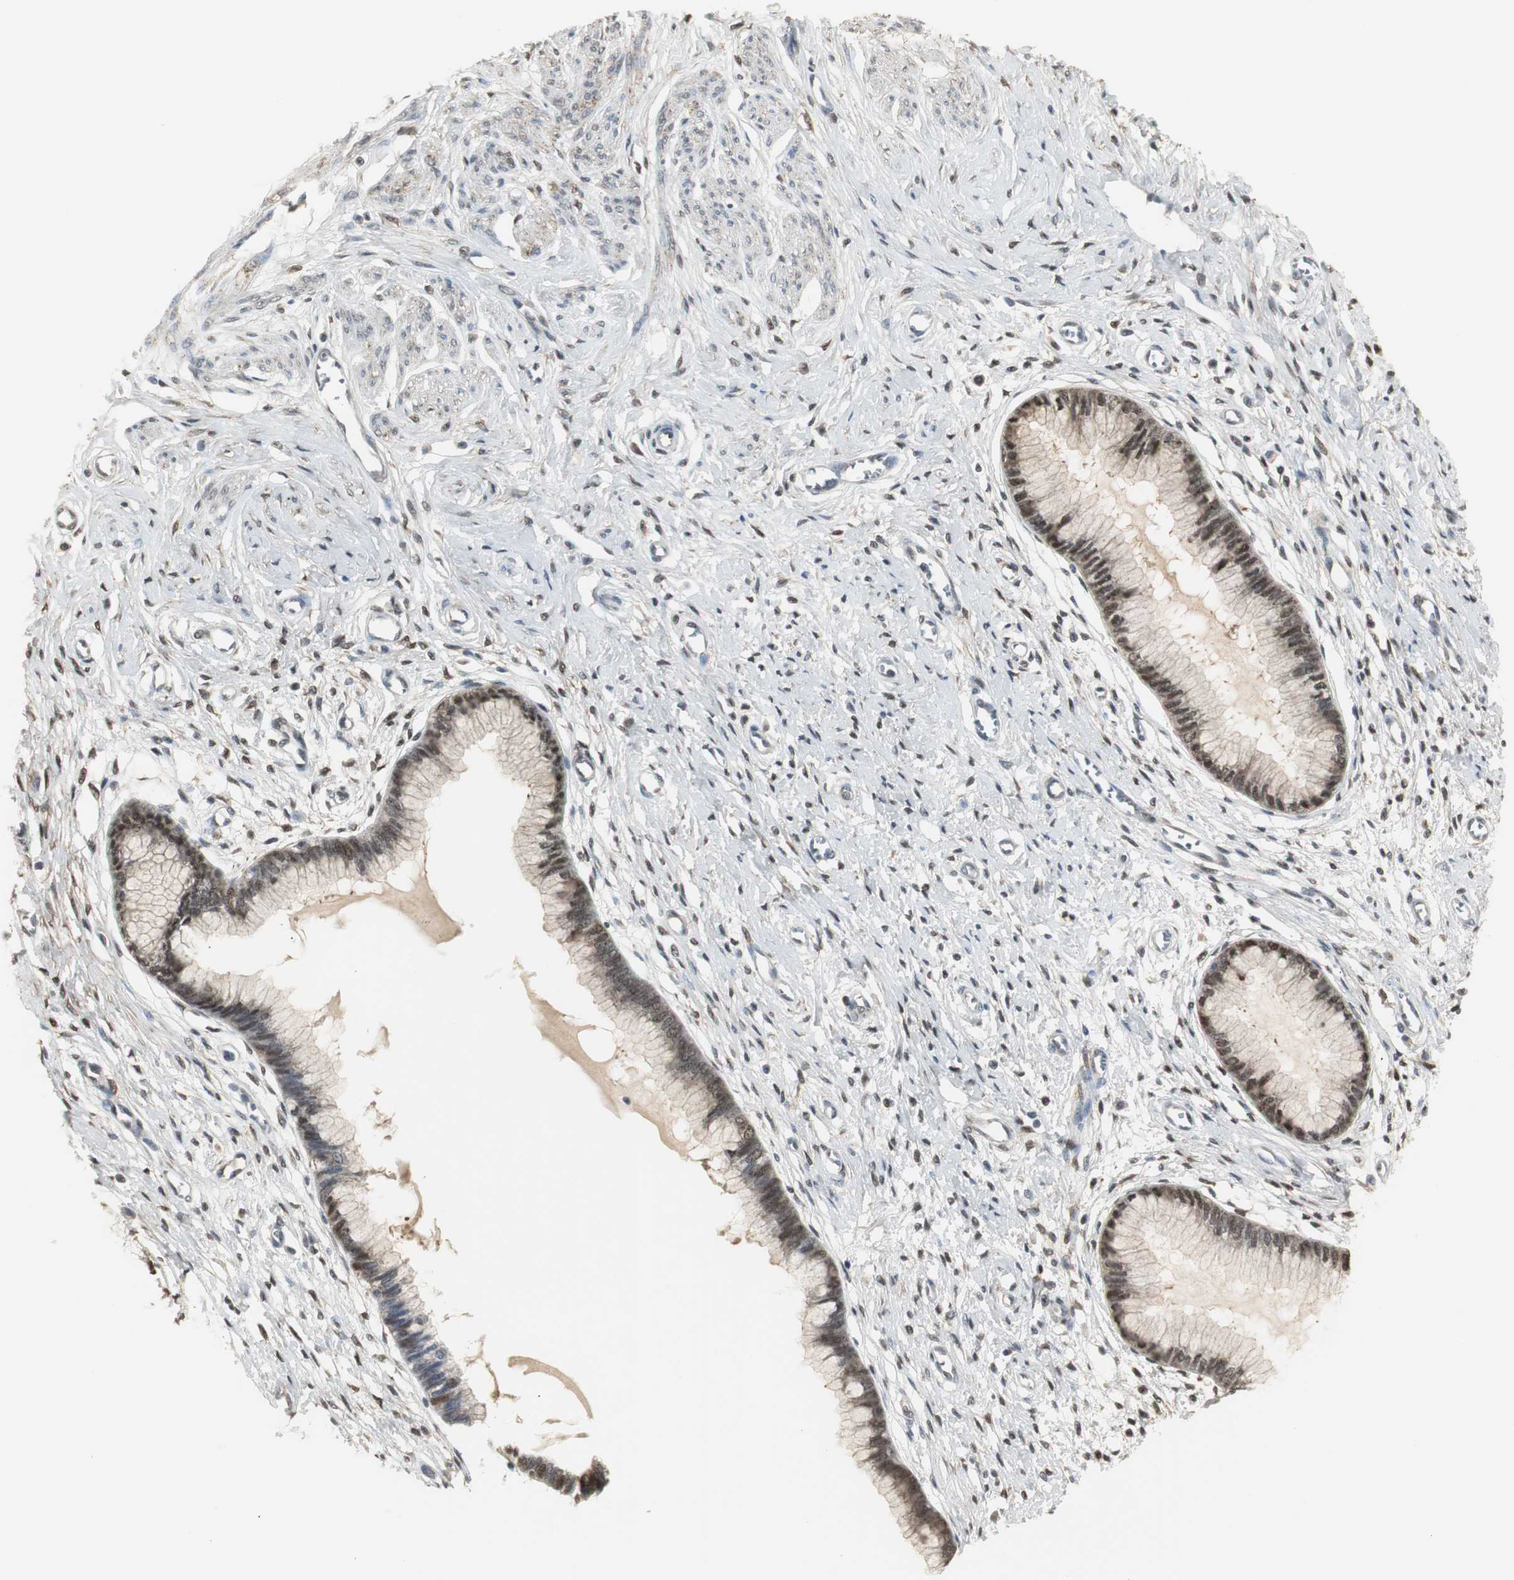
{"staining": {"intensity": "moderate", "quantity": ">75%", "location": "cytoplasmic/membranous,nuclear"}, "tissue": "cervix", "cell_type": "Glandular cells", "image_type": "normal", "snomed": [{"axis": "morphology", "description": "Normal tissue, NOS"}, {"axis": "topography", "description": "Cervix"}], "caption": "A photomicrograph of cervix stained for a protein displays moderate cytoplasmic/membranous,nuclear brown staining in glandular cells. The protein of interest is shown in brown color, while the nuclei are stained blue.", "gene": "PLIN3", "patient": {"sex": "female", "age": 55}}